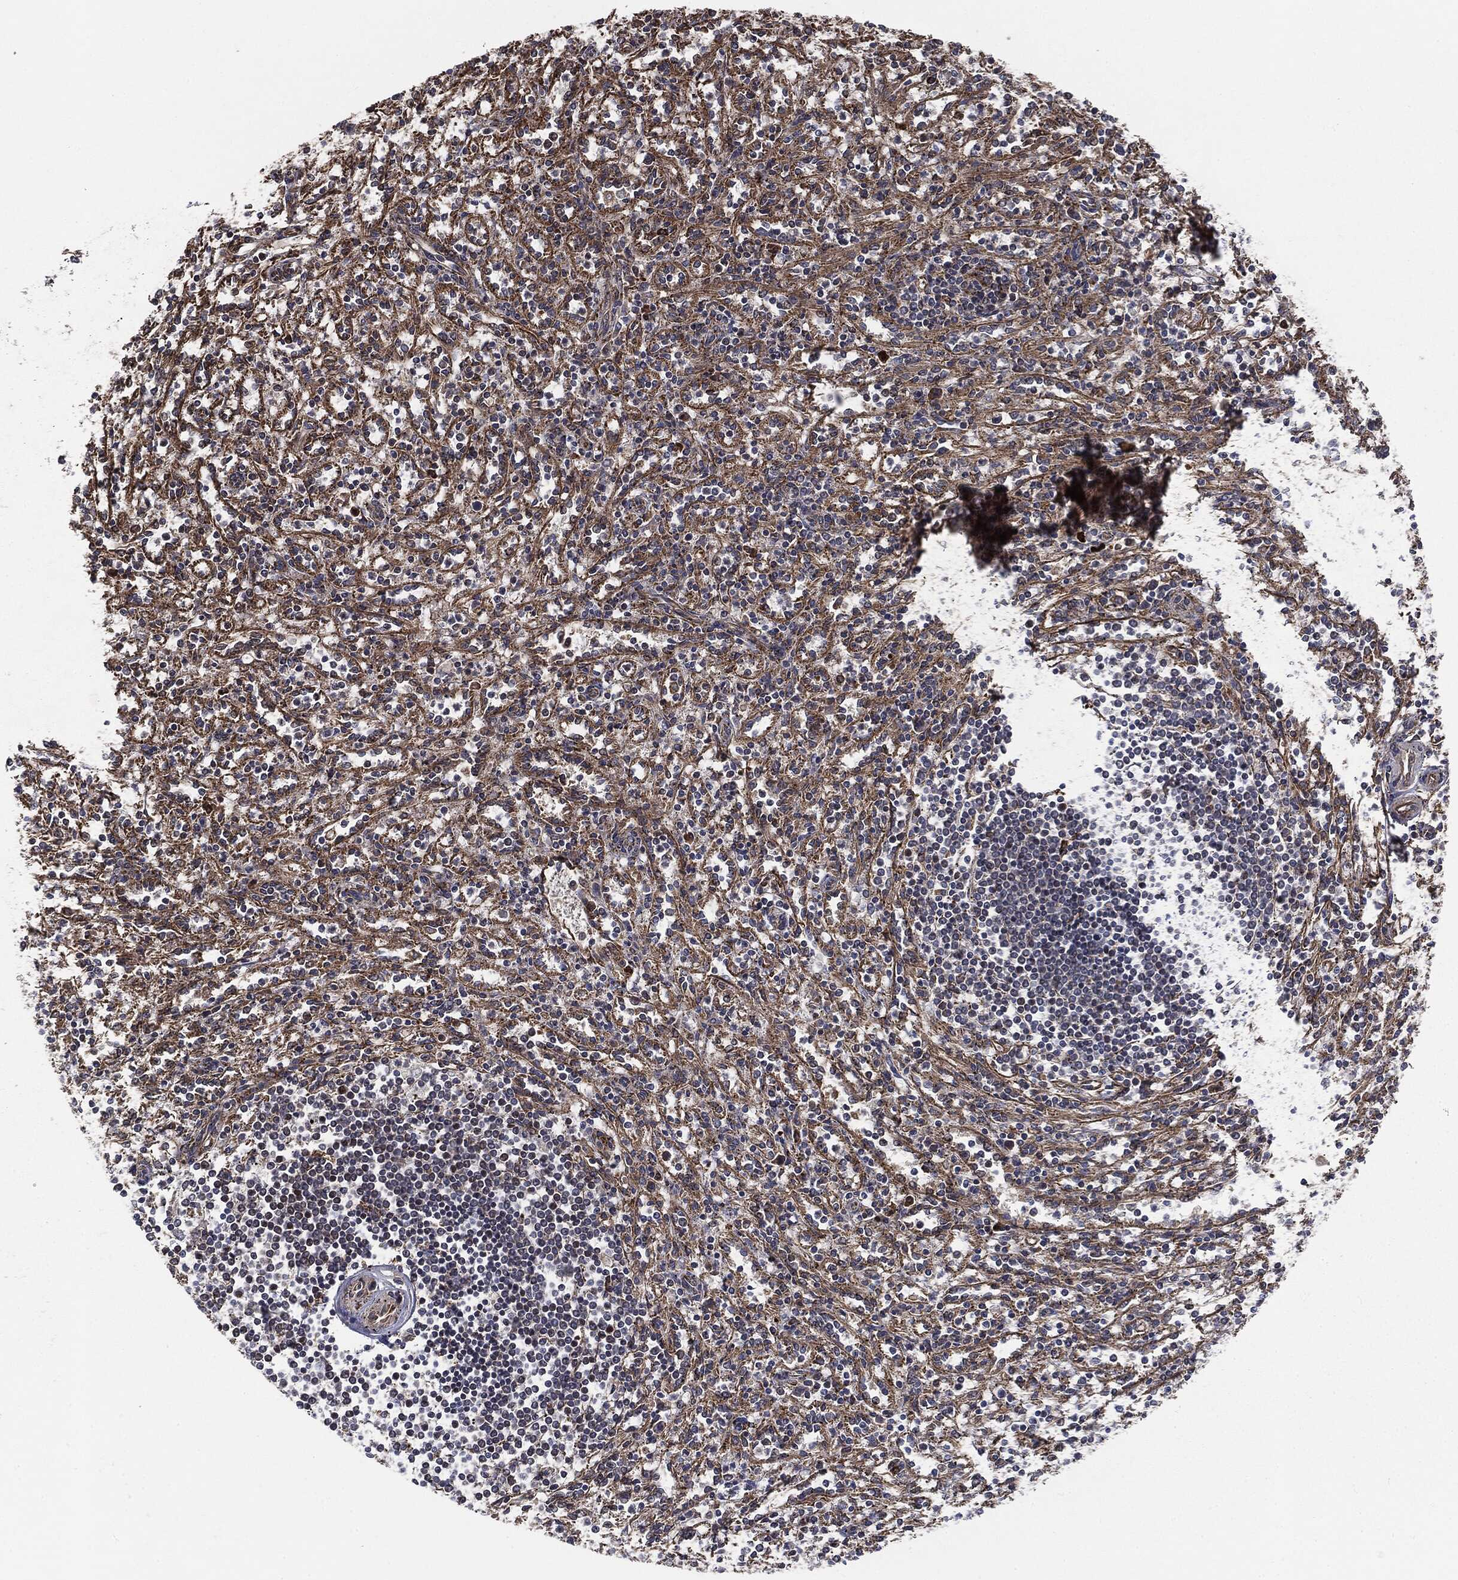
{"staining": {"intensity": "strong", "quantity": "<25%", "location": "cytoplasmic/membranous"}, "tissue": "spleen", "cell_type": "Cells in red pulp", "image_type": "normal", "snomed": [{"axis": "morphology", "description": "Normal tissue, NOS"}, {"axis": "topography", "description": "Spleen"}], "caption": "DAB (3,3'-diaminobenzidine) immunohistochemical staining of benign human spleen reveals strong cytoplasmic/membranous protein positivity in approximately <25% of cells in red pulp. (DAB (3,3'-diaminobenzidine) IHC, brown staining for protein, blue staining for nuclei).", "gene": "CYLD", "patient": {"sex": "male", "age": 69}}